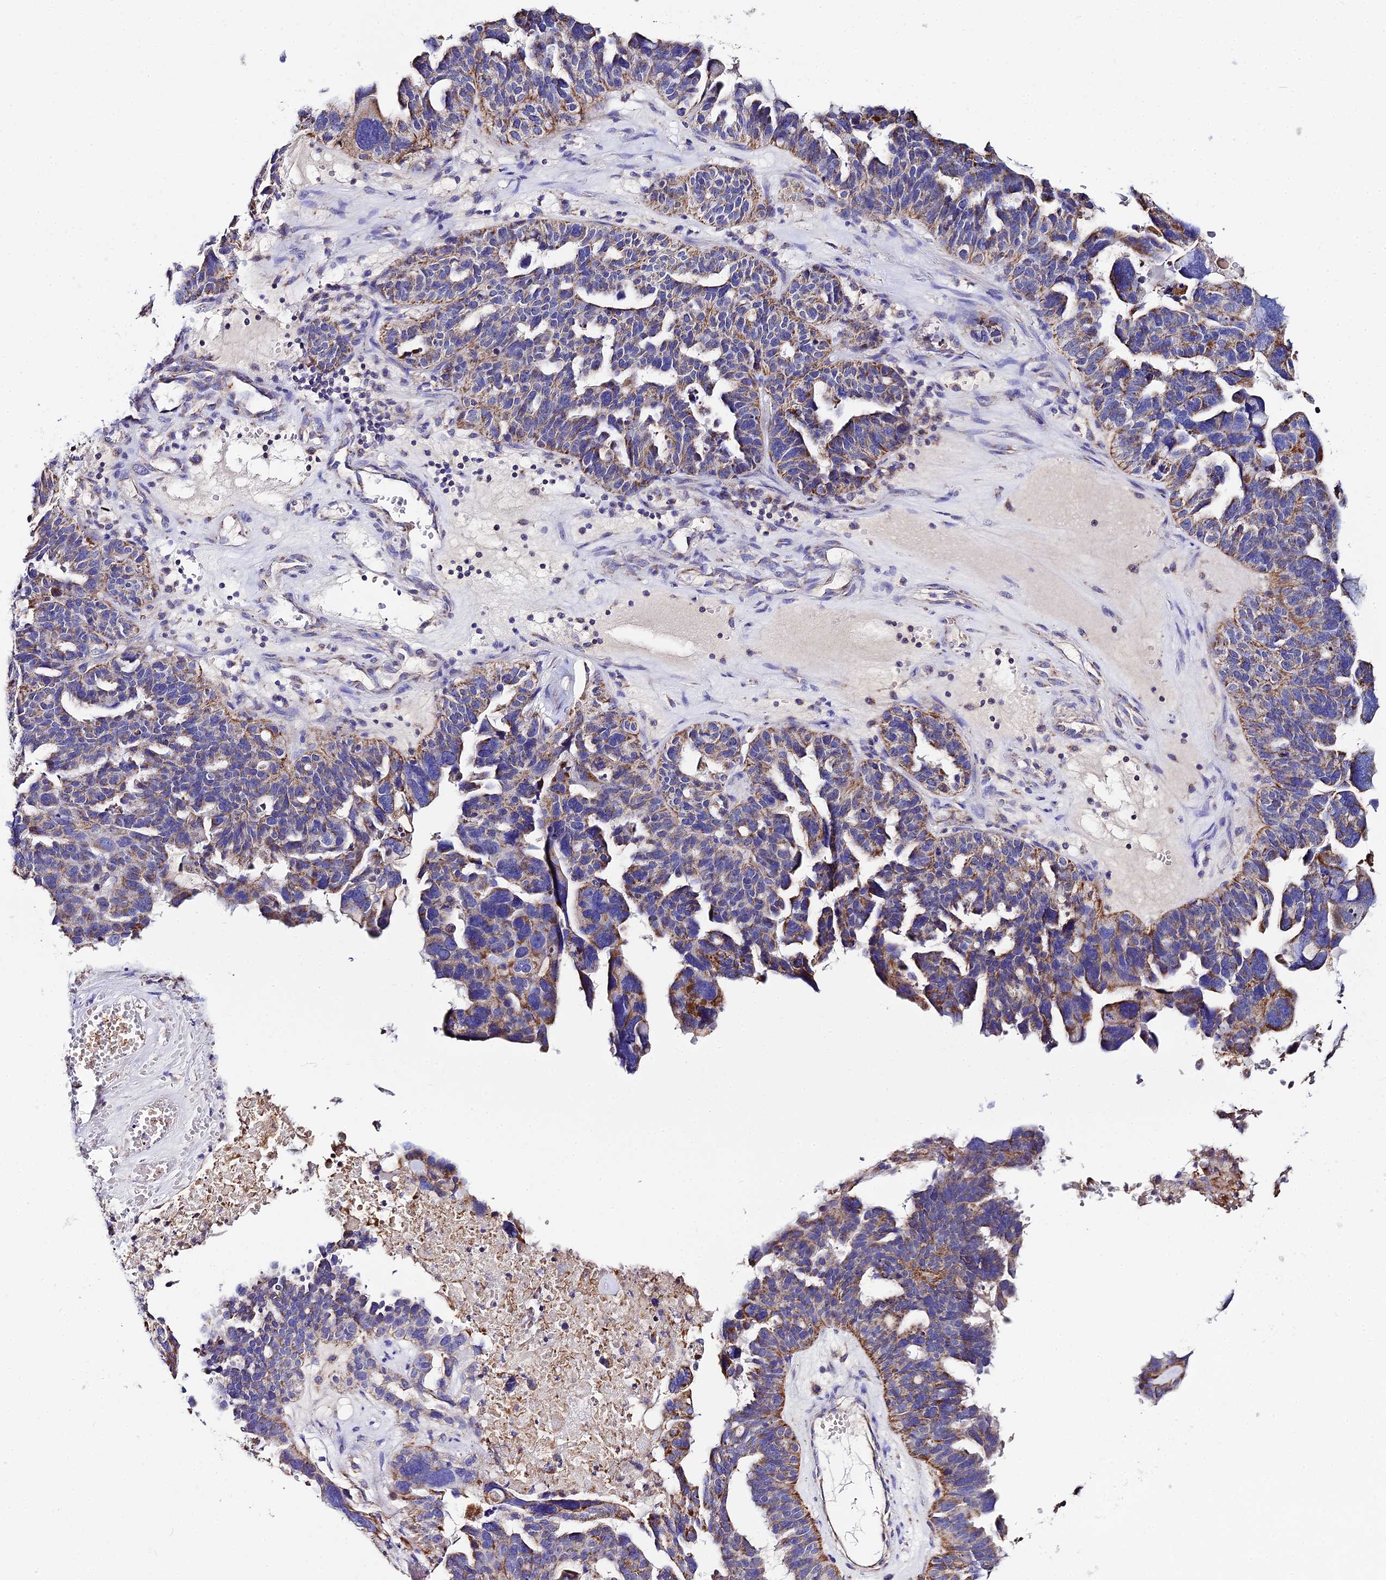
{"staining": {"intensity": "moderate", "quantity": "25%-75%", "location": "cytoplasmic/membranous"}, "tissue": "ovarian cancer", "cell_type": "Tumor cells", "image_type": "cancer", "snomed": [{"axis": "morphology", "description": "Cystadenocarcinoma, serous, NOS"}, {"axis": "topography", "description": "Ovary"}], "caption": "Protein staining of ovarian serous cystadenocarcinoma tissue displays moderate cytoplasmic/membranous expression in approximately 25%-75% of tumor cells.", "gene": "TYW5", "patient": {"sex": "female", "age": 59}}